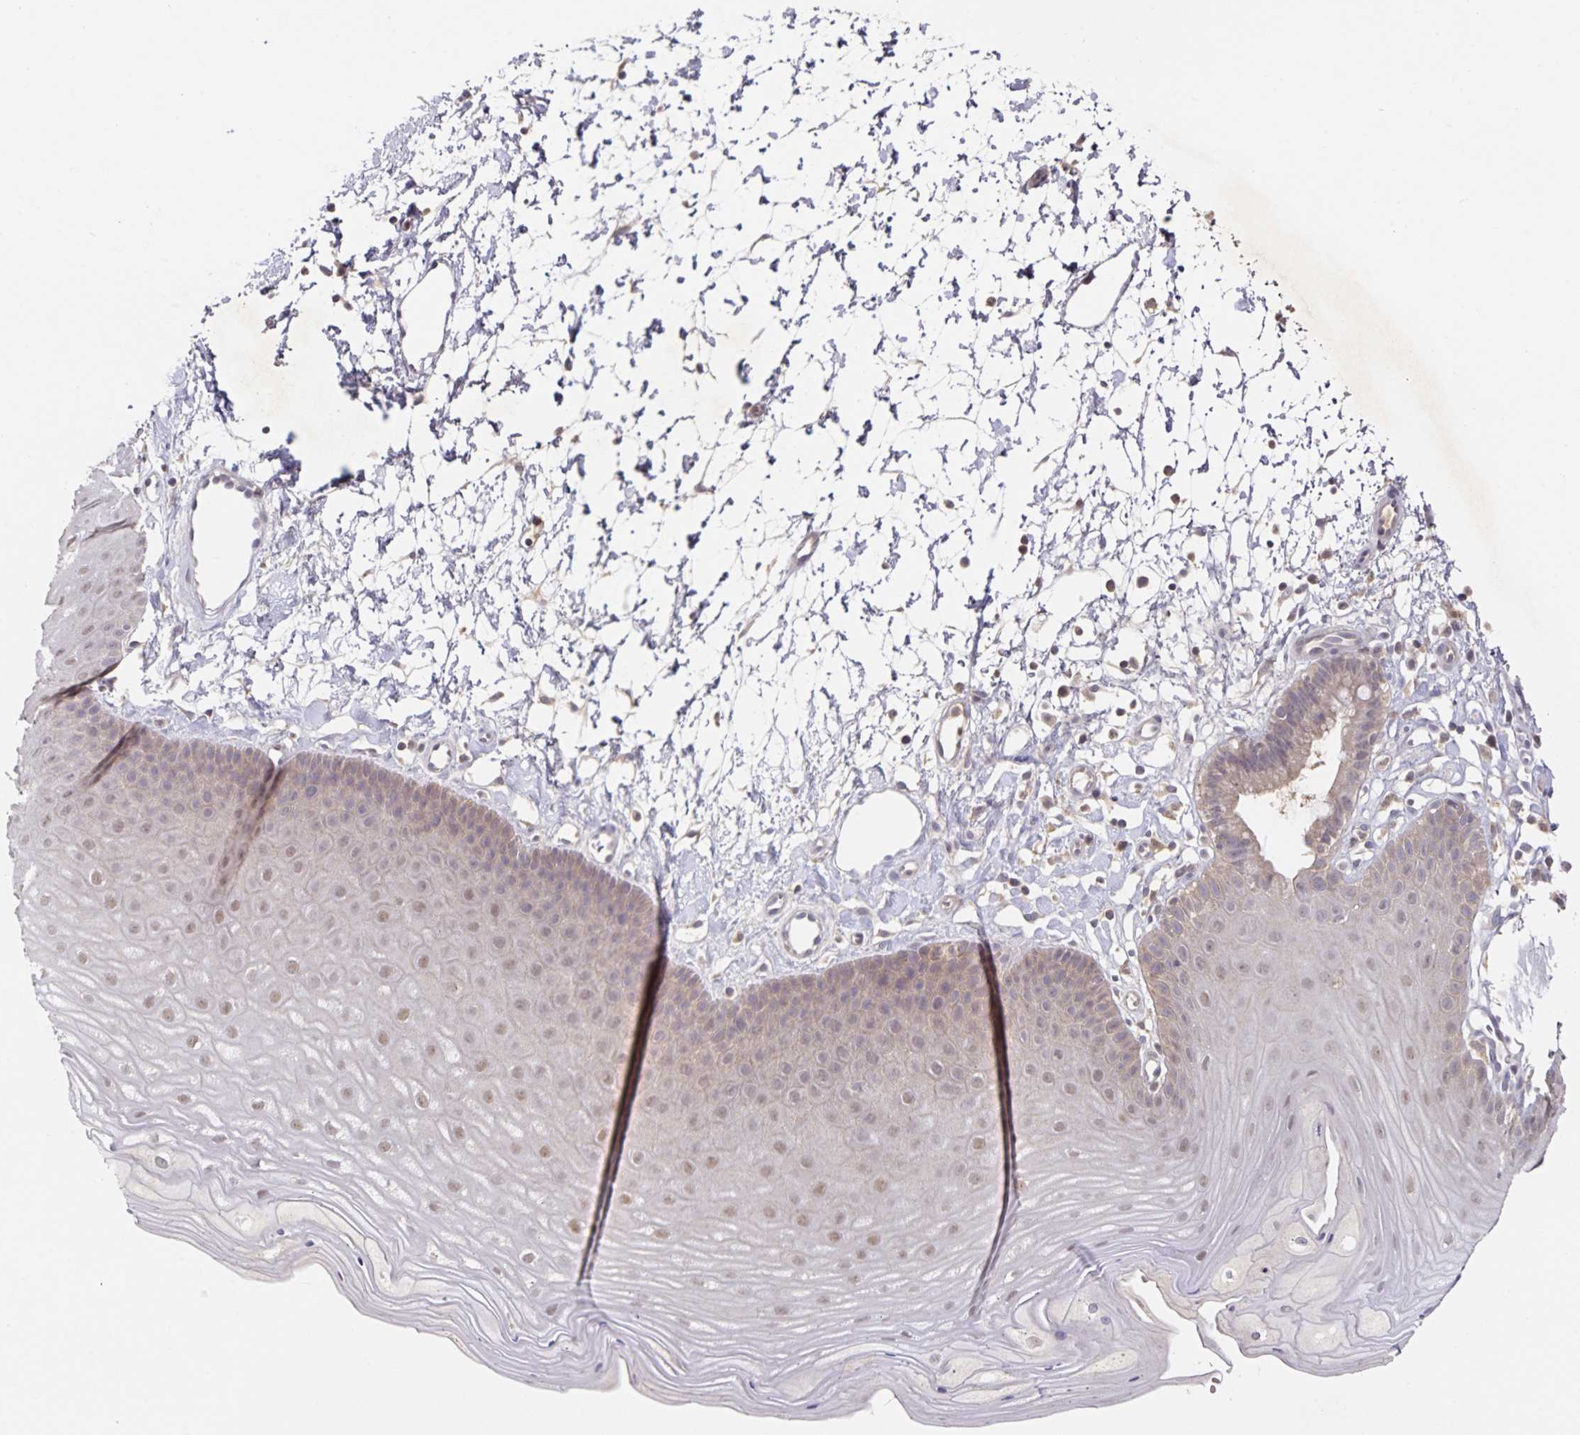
{"staining": {"intensity": "moderate", "quantity": "<25%", "location": "cytoplasmic/membranous,nuclear"}, "tissue": "skin", "cell_type": "Epidermal cells", "image_type": "normal", "snomed": [{"axis": "morphology", "description": "Normal tissue, NOS"}, {"axis": "topography", "description": "Anal"}], "caption": "Skin stained for a protein (brown) demonstrates moderate cytoplasmic/membranous,nuclear positive positivity in about <25% of epidermal cells.", "gene": "HEPN1", "patient": {"sex": "male", "age": 53}}